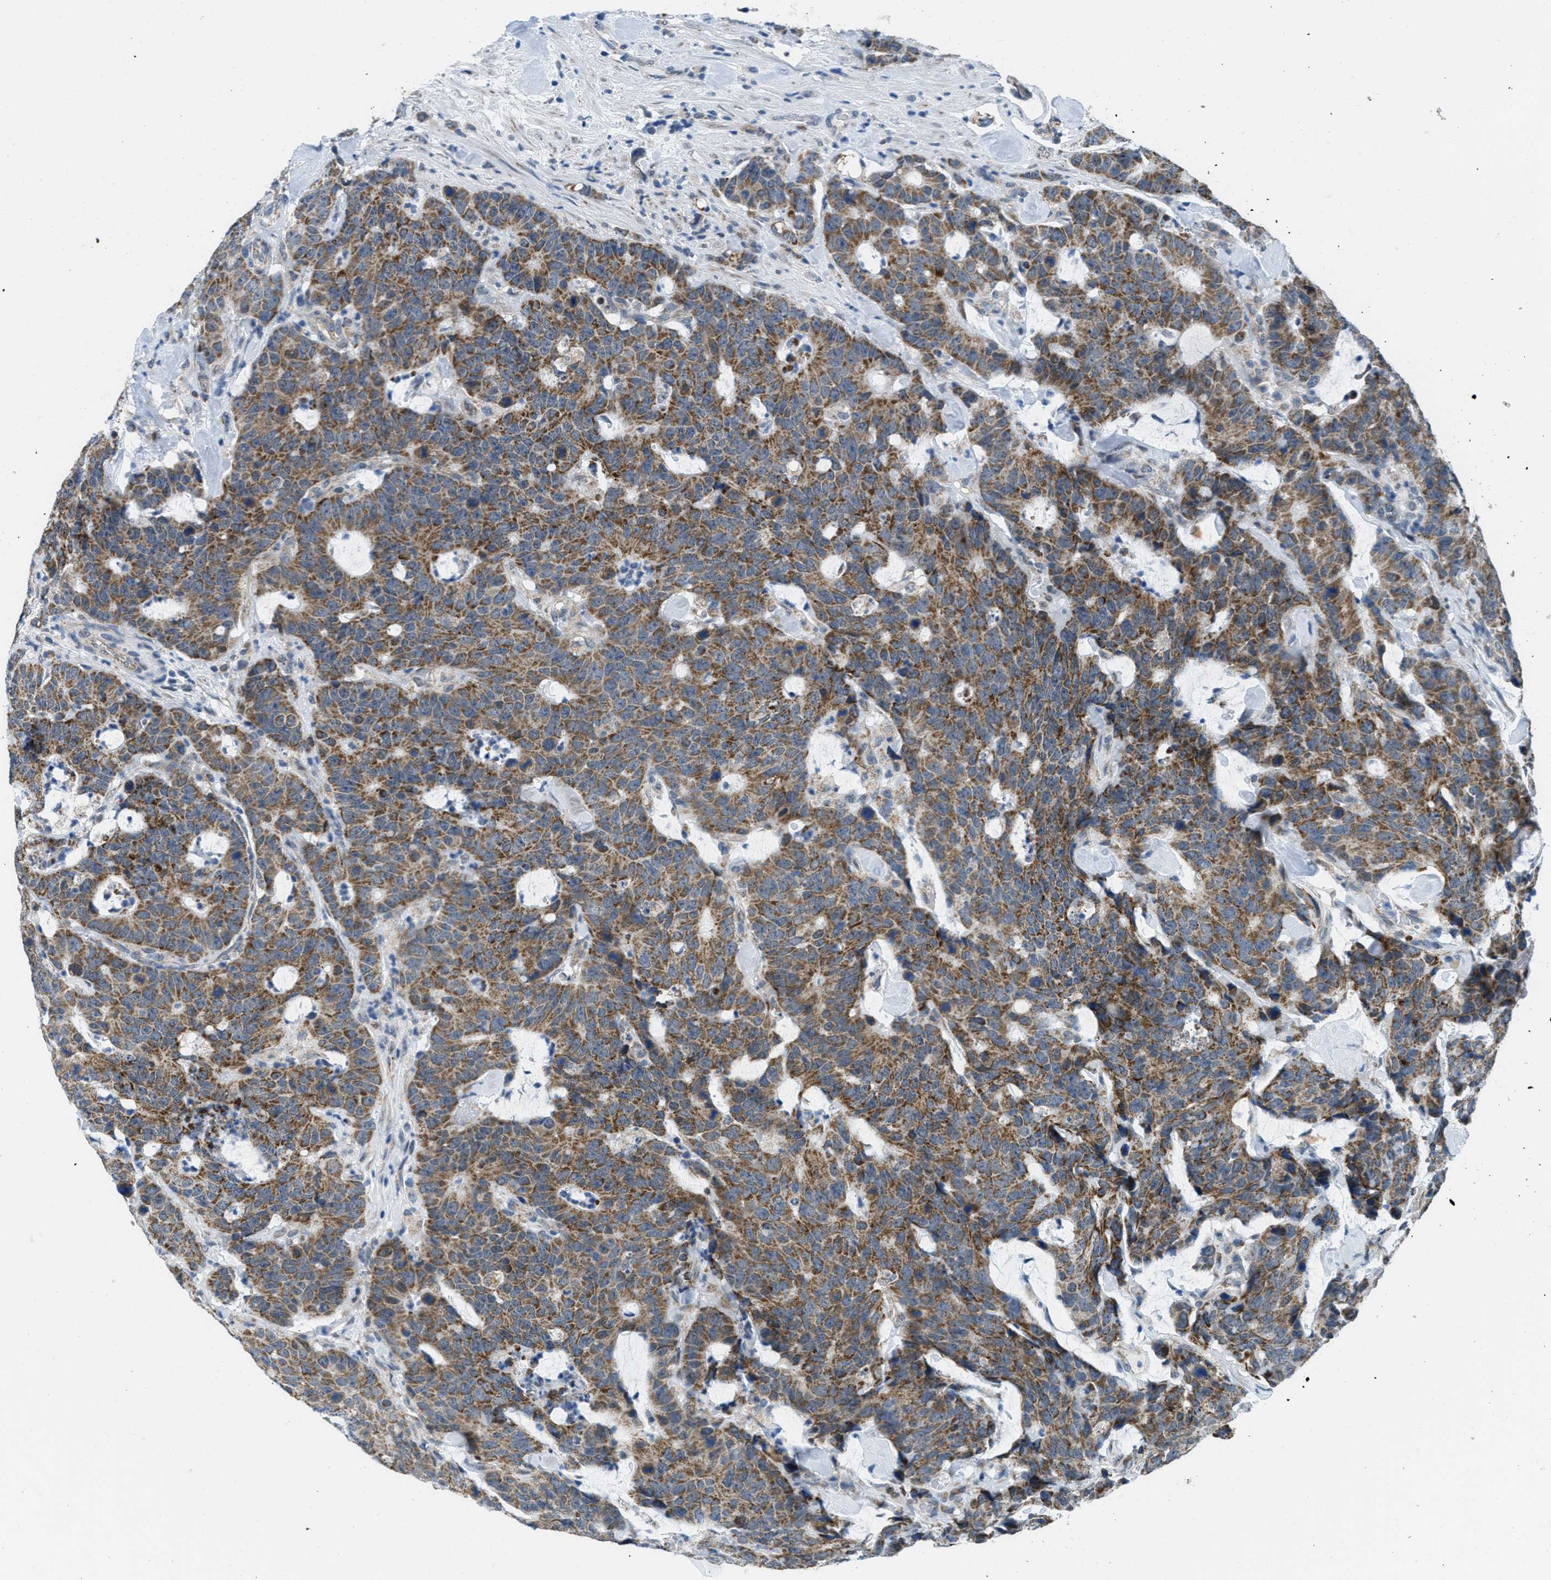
{"staining": {"intensity": "moderate", "quantity": ">75%", "location": "cytoplasmic/membranous"}, "tissue": "colorectal cancer", "cell_type": "Tumor cells", "image_type": "cancer", "snomed": [{"axis": "morphology", "description": "Adenocarcinoma, NOS"}, {"axis": "topography", "description": "Colon"}], "caption": "Adenocarcinoma (colorectal) stained with a brown dye displays moderate cytoplasmic/membranous positive expression in about >75% of tumor cells.", "gene": "TOMM70", "patient": {"sex": "female", "age": 86}}